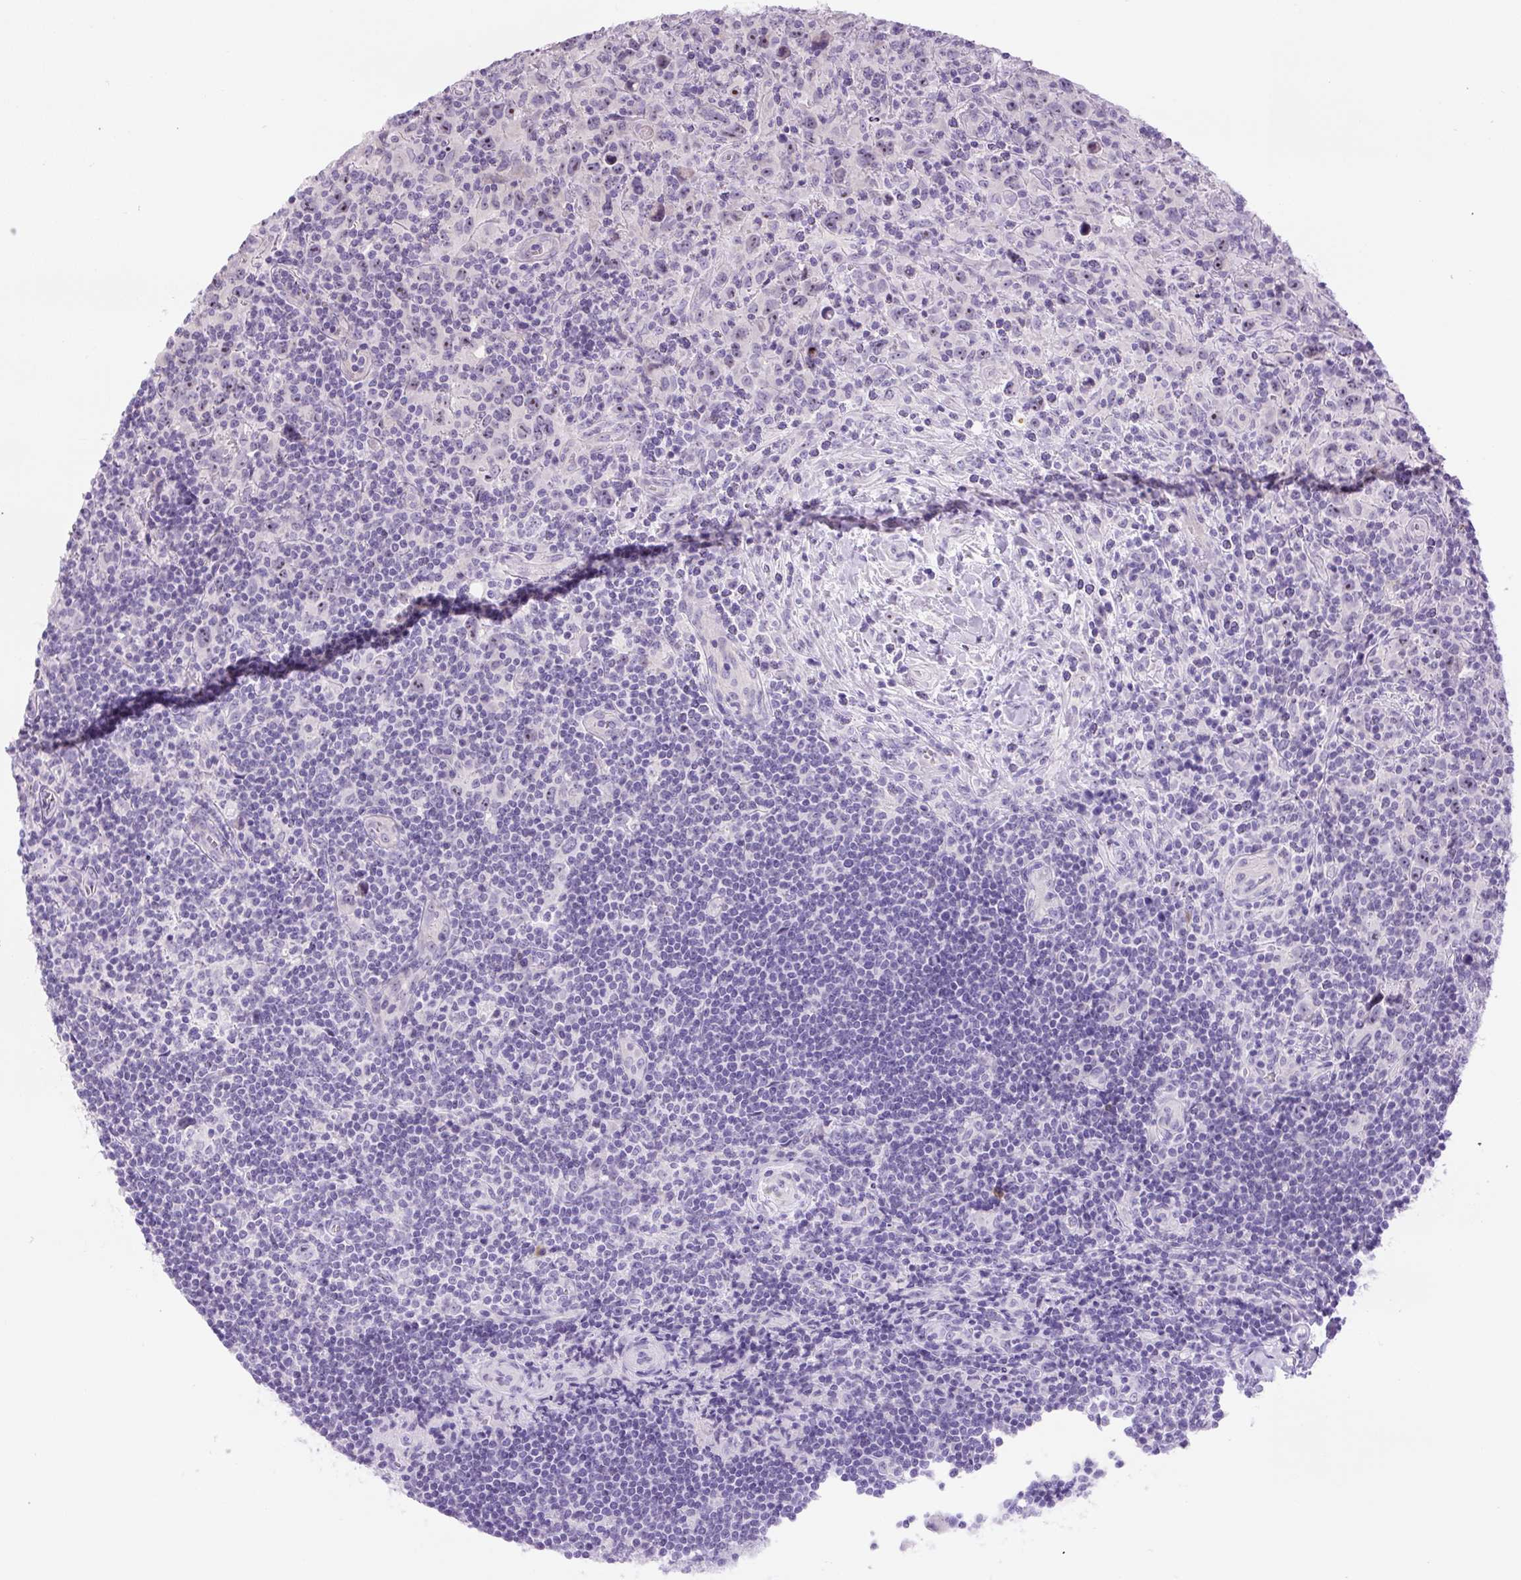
{"staining": {"intensity": "negative", "quantity": "none", "location": "none"}, "tissue": "lymphoma", "cell_type": "Tumor cells", "image_type": "cancer", "snomed": [{"axis": "morphology", "description": "Hodgkin's disease, NOS"}, {"axis": "topography", "description": "Lymph node"}], "caption": "An immunohistochemistry (IHC) image of Hodgkin's disease is shown. There is no staining in tumor cells of Hodgkin's disease.", "gene": "TMEM151B", "patient": {"sex": "female", "age": 18}}